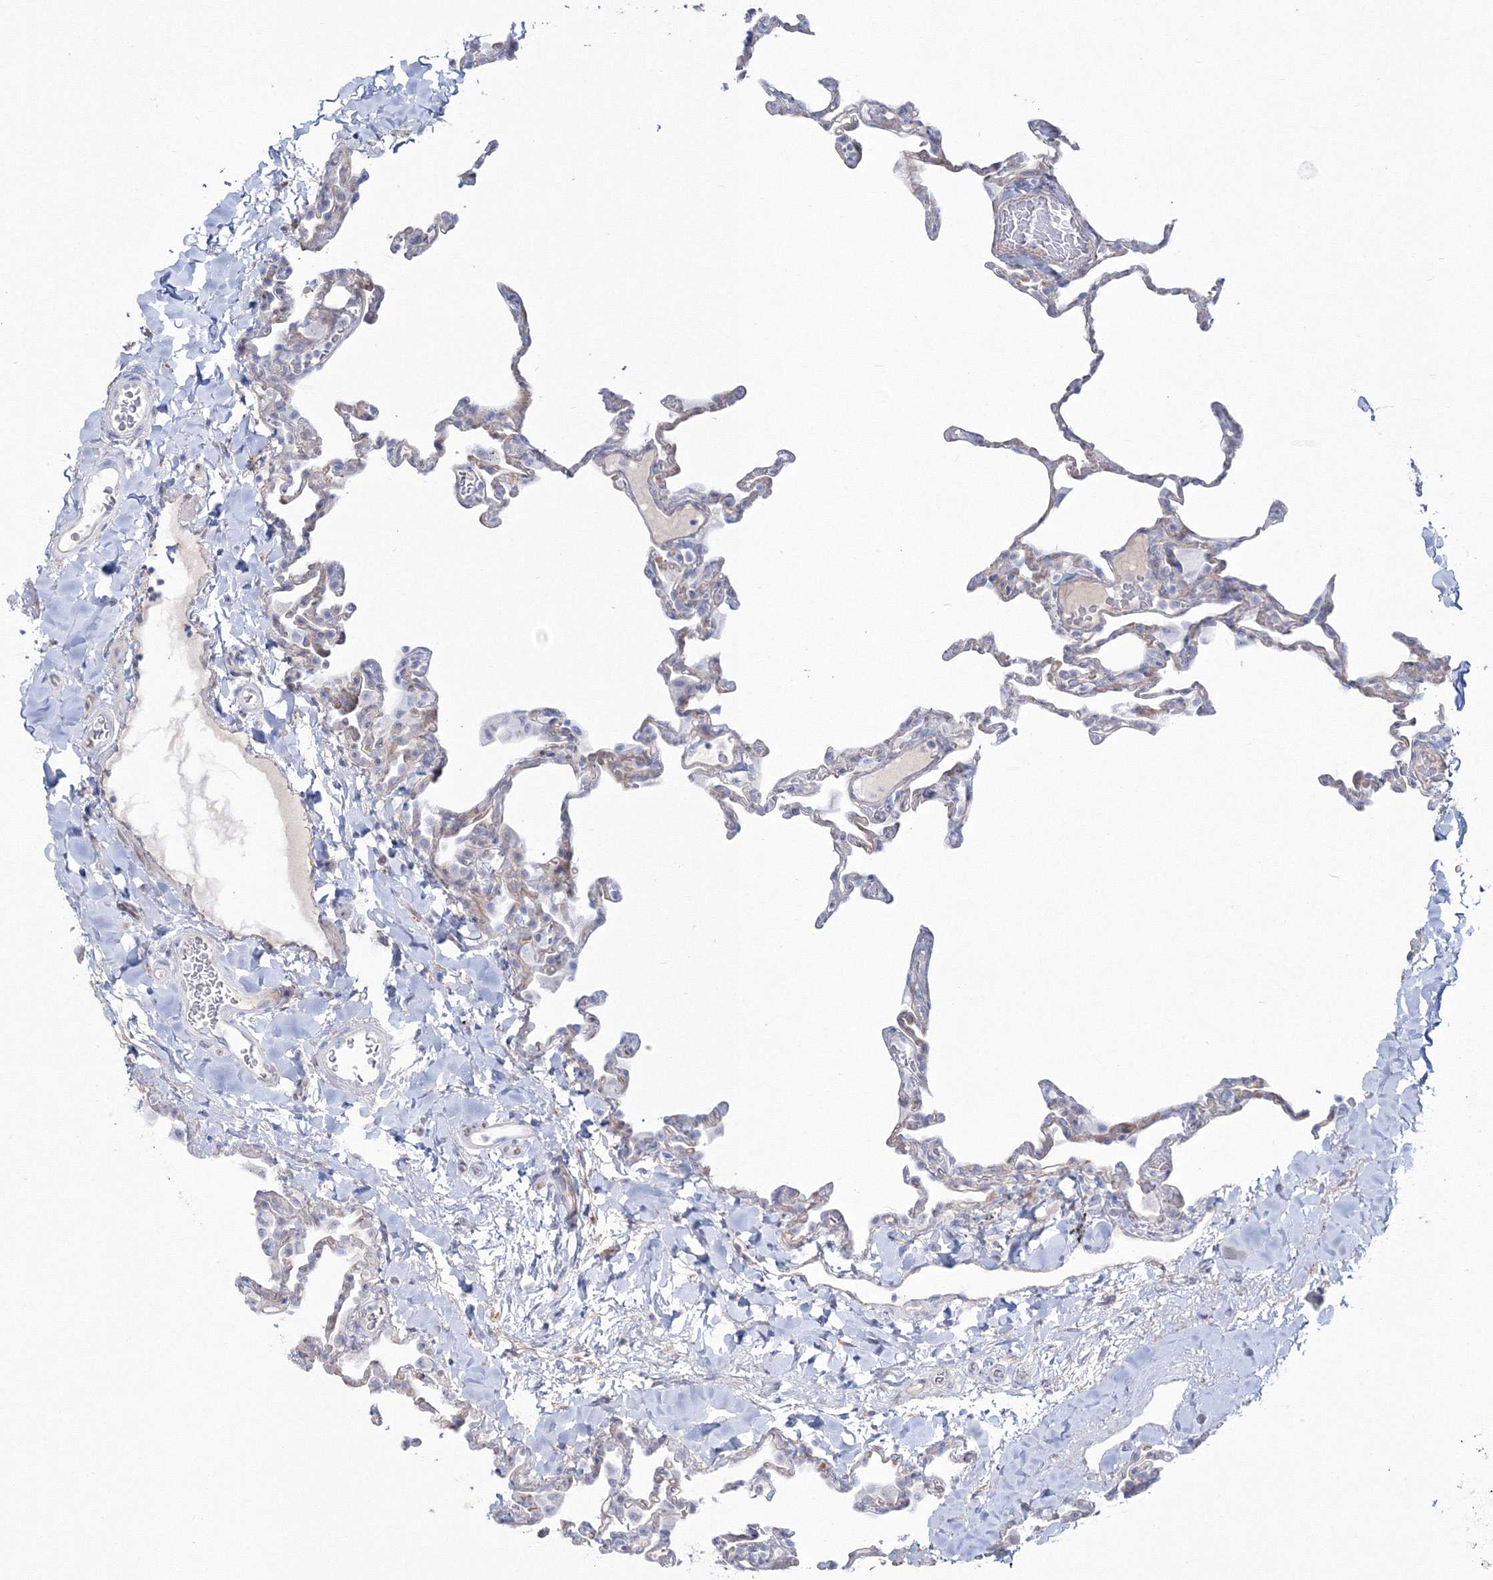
{"staining": {"intensity": "negative", "quantity": "none", "location": "none"}, "tissue": "lung", "cell_type": "Alveolar cells", "image_type": "normal", "snomed": [{"axis": "morphology", "description": "Normal tissue, NOS"}, {"axis": "topography", "description": "Lung"}], "caption": "Immunohistochemical staining of unremarkable lung shows no significant expression in alveolar cells.", "gene": "HYAL2", "patient": {"sex": "male", "age": 20}}